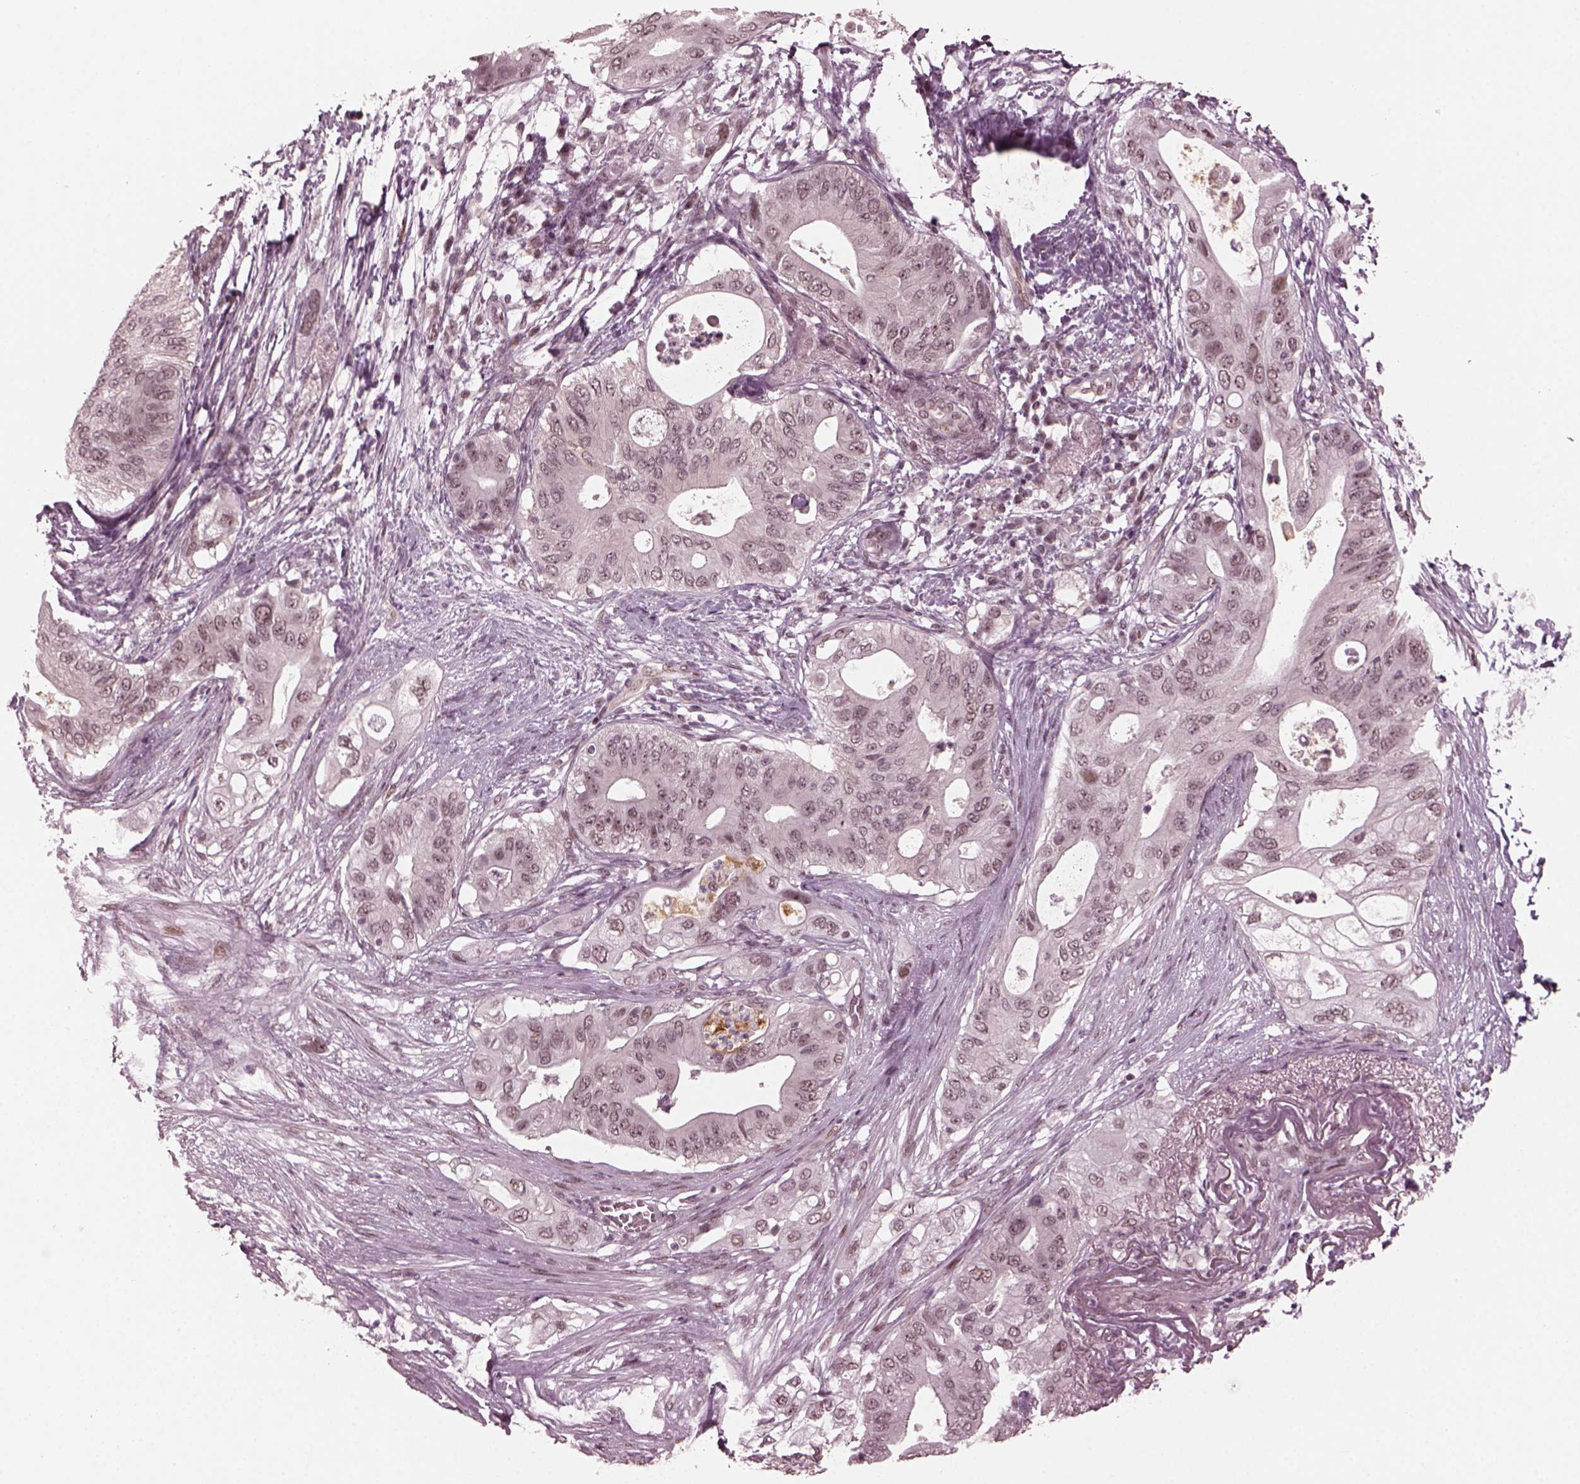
{"staining": {"intensity": "negative", "quantity": "none", "location": "none"}, "tissue": "pancreatic cancer", "cell_type": "Tumor cells", "image_type": "cancer", "snomed": [{"axis": "morphology", "description": "Adenocarcinoma, NOS"}, {"axis": "topography", "description": "Pancreas"}], "caption": "High magnification brightfield microscopy of pancreatic adenocarcinoma stained with DAB (3,3'-diaminobenzidine) (brown) and counterstained with hematoxylin (blue): tumor cells show no significant staining. (DAB IHC with hematoxylin counter stain).", "gene": "TRIB3", "patient": {"sex": "female", "age": 72}}